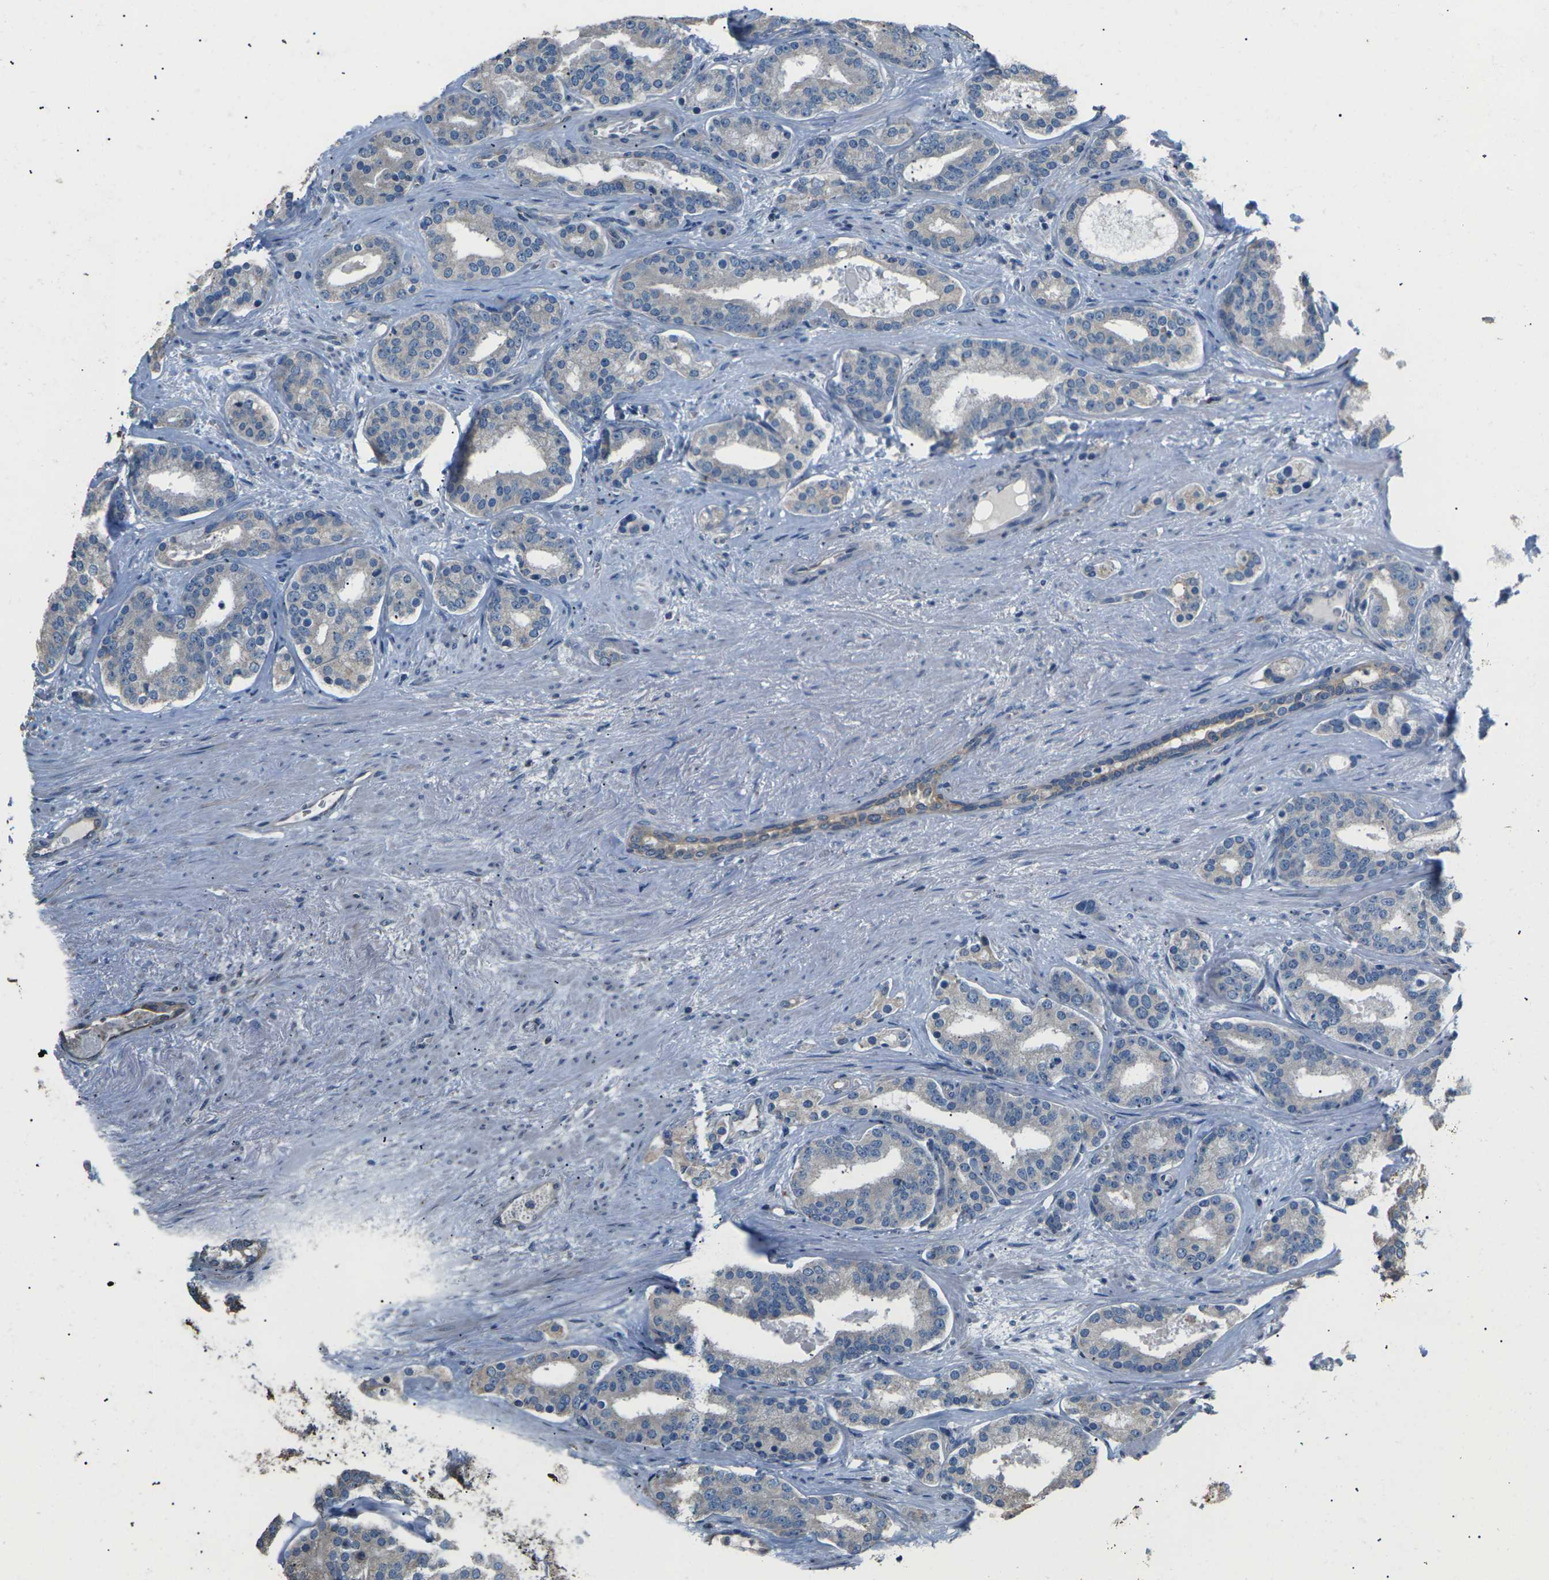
{"staining": {"intensity": "moderate", "quantity": "25%-75%", "location": "cytoplasmic/membranous"}, "tissue": "prostate cancer", "cell_type": "Tumor cells", "image_type": "cancer", "snomed": [{"axis": "morphology", "description": "Adenocarcinoma, Low grade"}, {"axis": "topography", "description": "Prostate"}], "caption": "Protein staining of low-grade adenocarcinoma (prostate) tissue shows moderate cytoplasmic/membranous staining in approximately 25%-75% of tumor cells.", "gene": "KLHDC8B", "patient": {"sex": "male", "age": 63}}